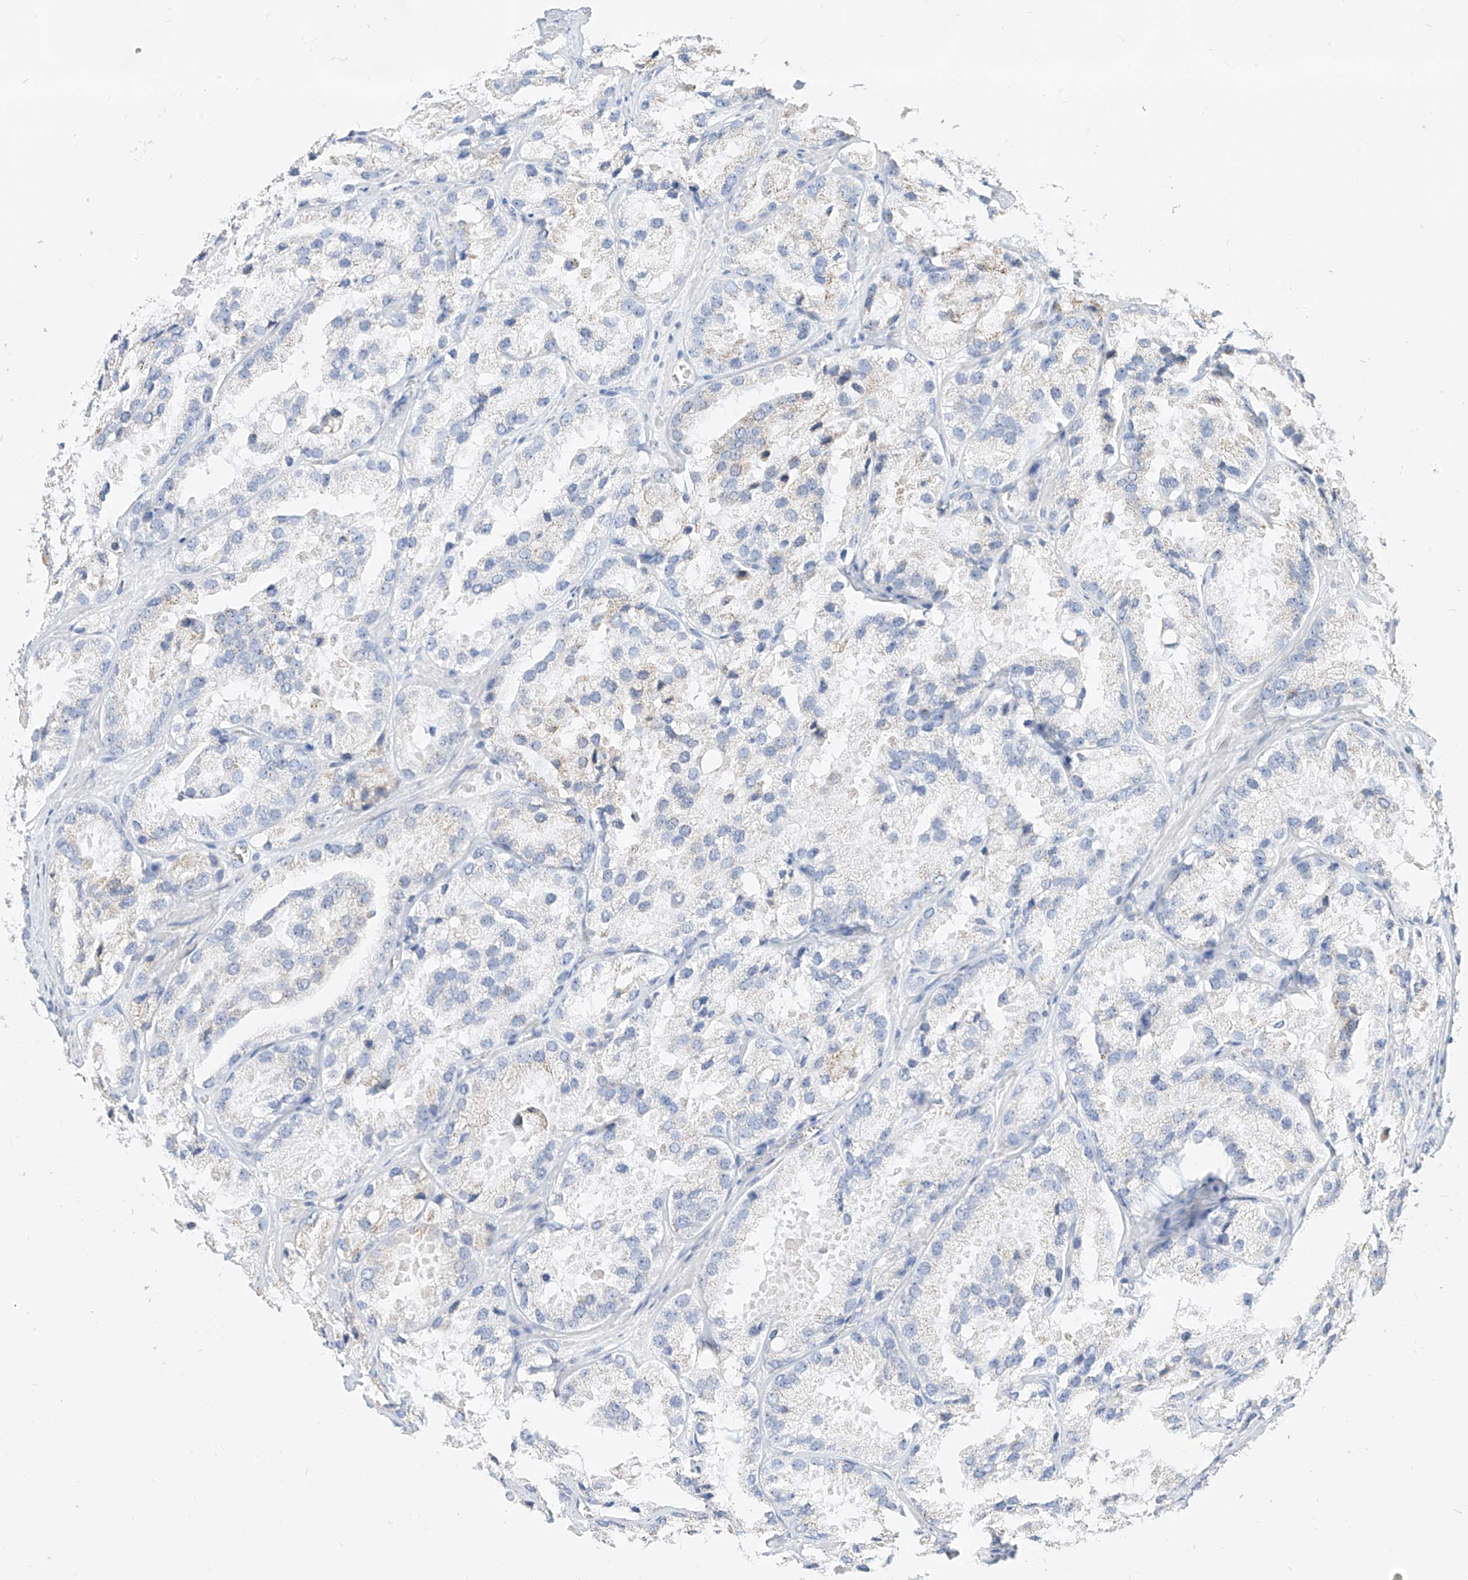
{"staining": {"intensity": "negative", "quantity": "none", "location": "none"}, "tissue": "prostate cancer", "cell_type": "Tumor cells", "image_type": "cancer", "snomed": [{"axis": "morphology", "description": "Adenocarcinoma, High grade"}, {"axis": "topography", "description": "Prostate"}], "caption": "Prostate adenocarcinoma (high-grade) stained for a protein using IHC reveals no positivity tumor cells.", "gene": "RASA2", "patient": {"sex": "male", "age": 66}}